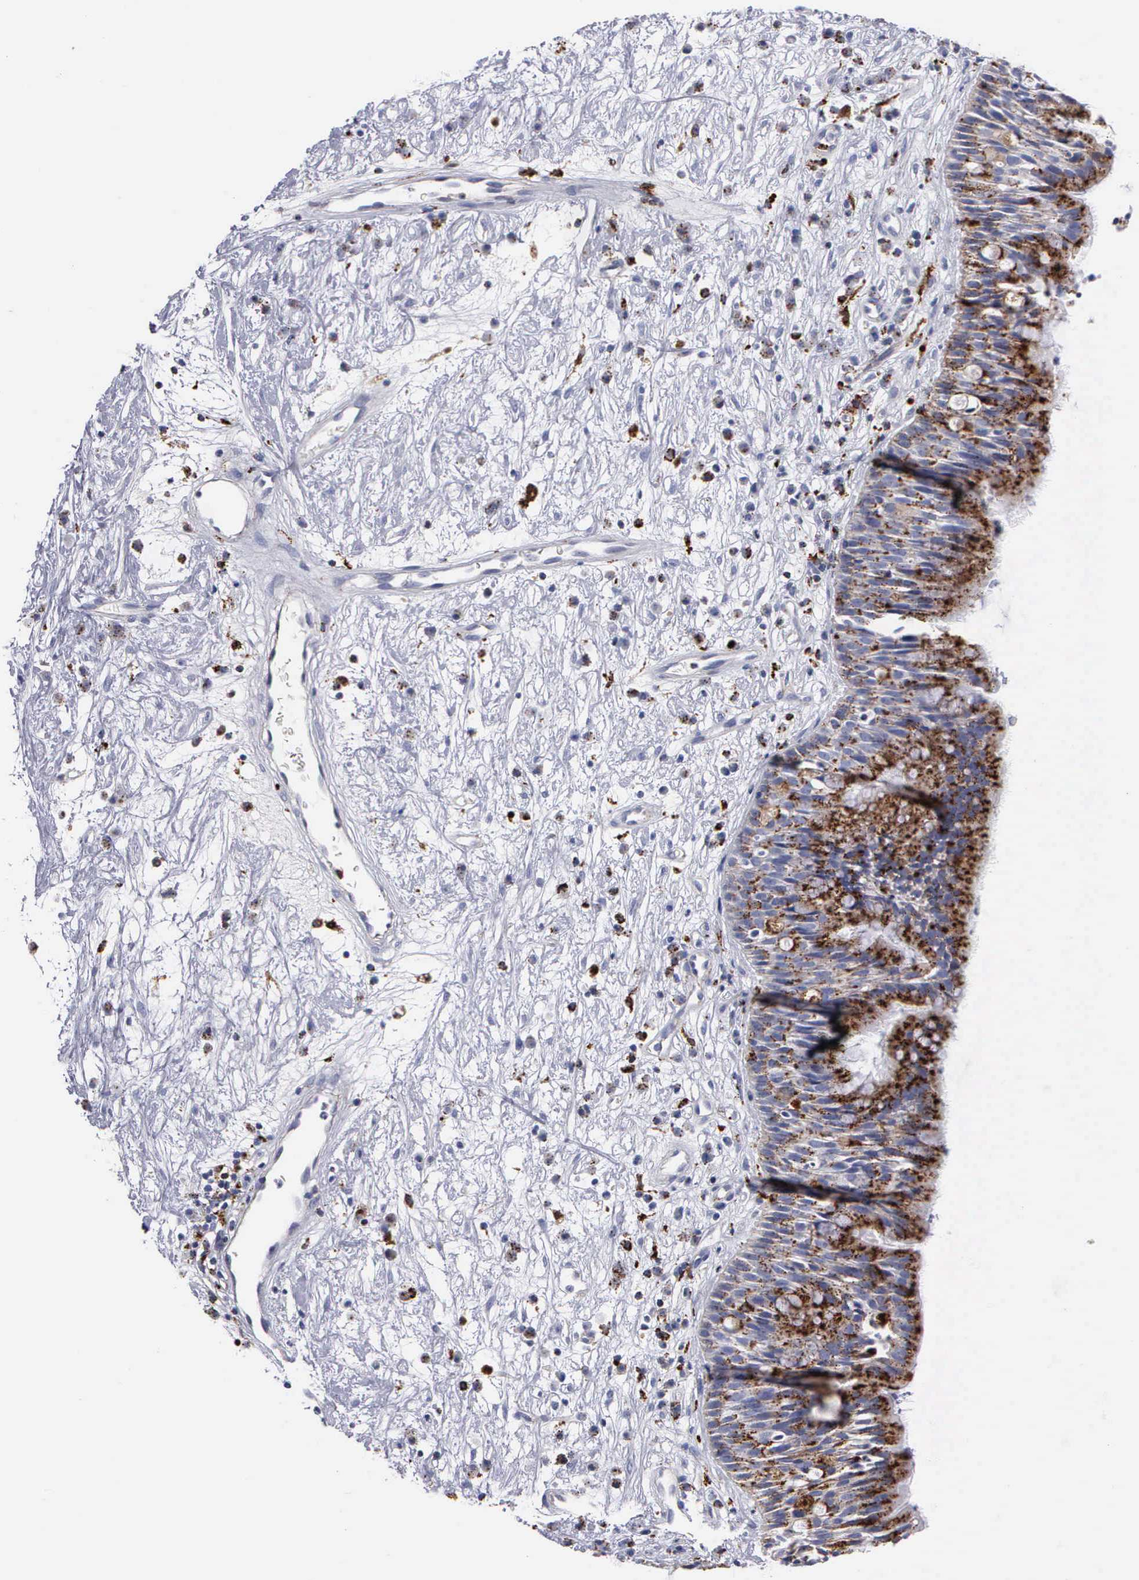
{"staining": {"intensity": "moderate", "quantity": ">75%", "location": "cytoplasmic/membranous"}, "tissue": "nasopharynx", "cell_type": "Respiratory epithelial cells", "image_type": "normal", "snomed": [{"axis": "morphology", "description": "Normal tissue, NOS"}, {"axis": "topography", "description": "Nasopharynx"}], "caption": "A brown stain shows moderate cytoplasmic/membranous expression of a protein in respiratory epithelial cells of benign human nasopharynx. (brown staining indicates protein expression, while blue staining denotes nuclei).", "gene": "CTSH", "patient": {"sex": "male", "age": 13}}